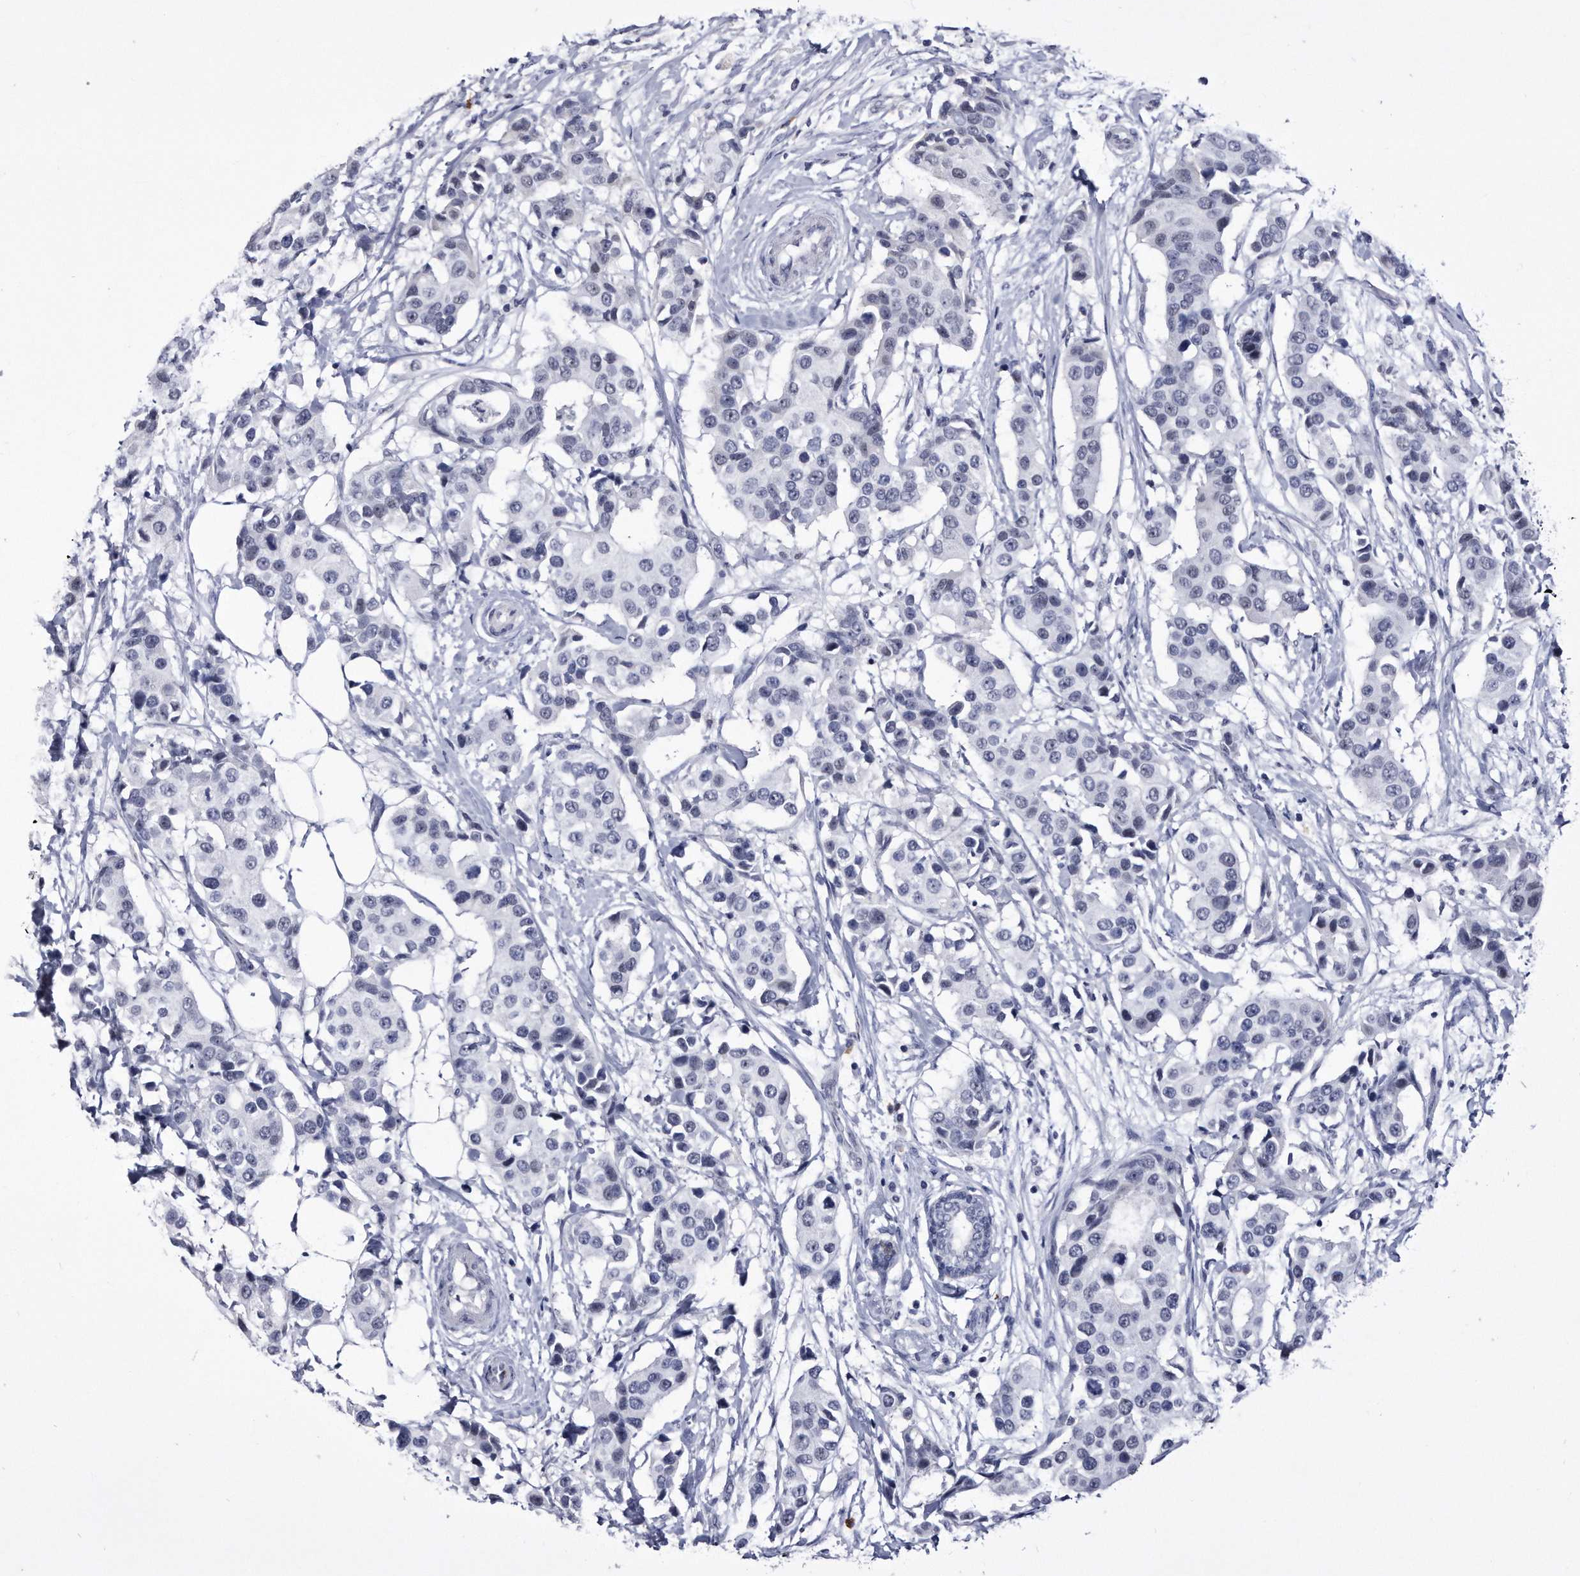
{"staining": {"intensity": "negative", "quantity": "none", "location": "none"}, "tissue": "breast cancer", "cell_type": "Tumor cells", "image_type": "cancer", "snomed": [{"axis": "morphology", "description": "Normal tissue, NOS"}, {"axis": "morphology", "description": "Duct carcinoma"}, {"axis": "topography", "description": "Breast"}], "caption": "This image is of invasive ductal carcinoma (breast) stained with immunohistochemistry (IHC) to label a protein in brown with the nuclei are counter-stained blue. There is no staining in tumor cells.", "gene": "KCTD8", "patient": {"sex": "female", "age": 39}}